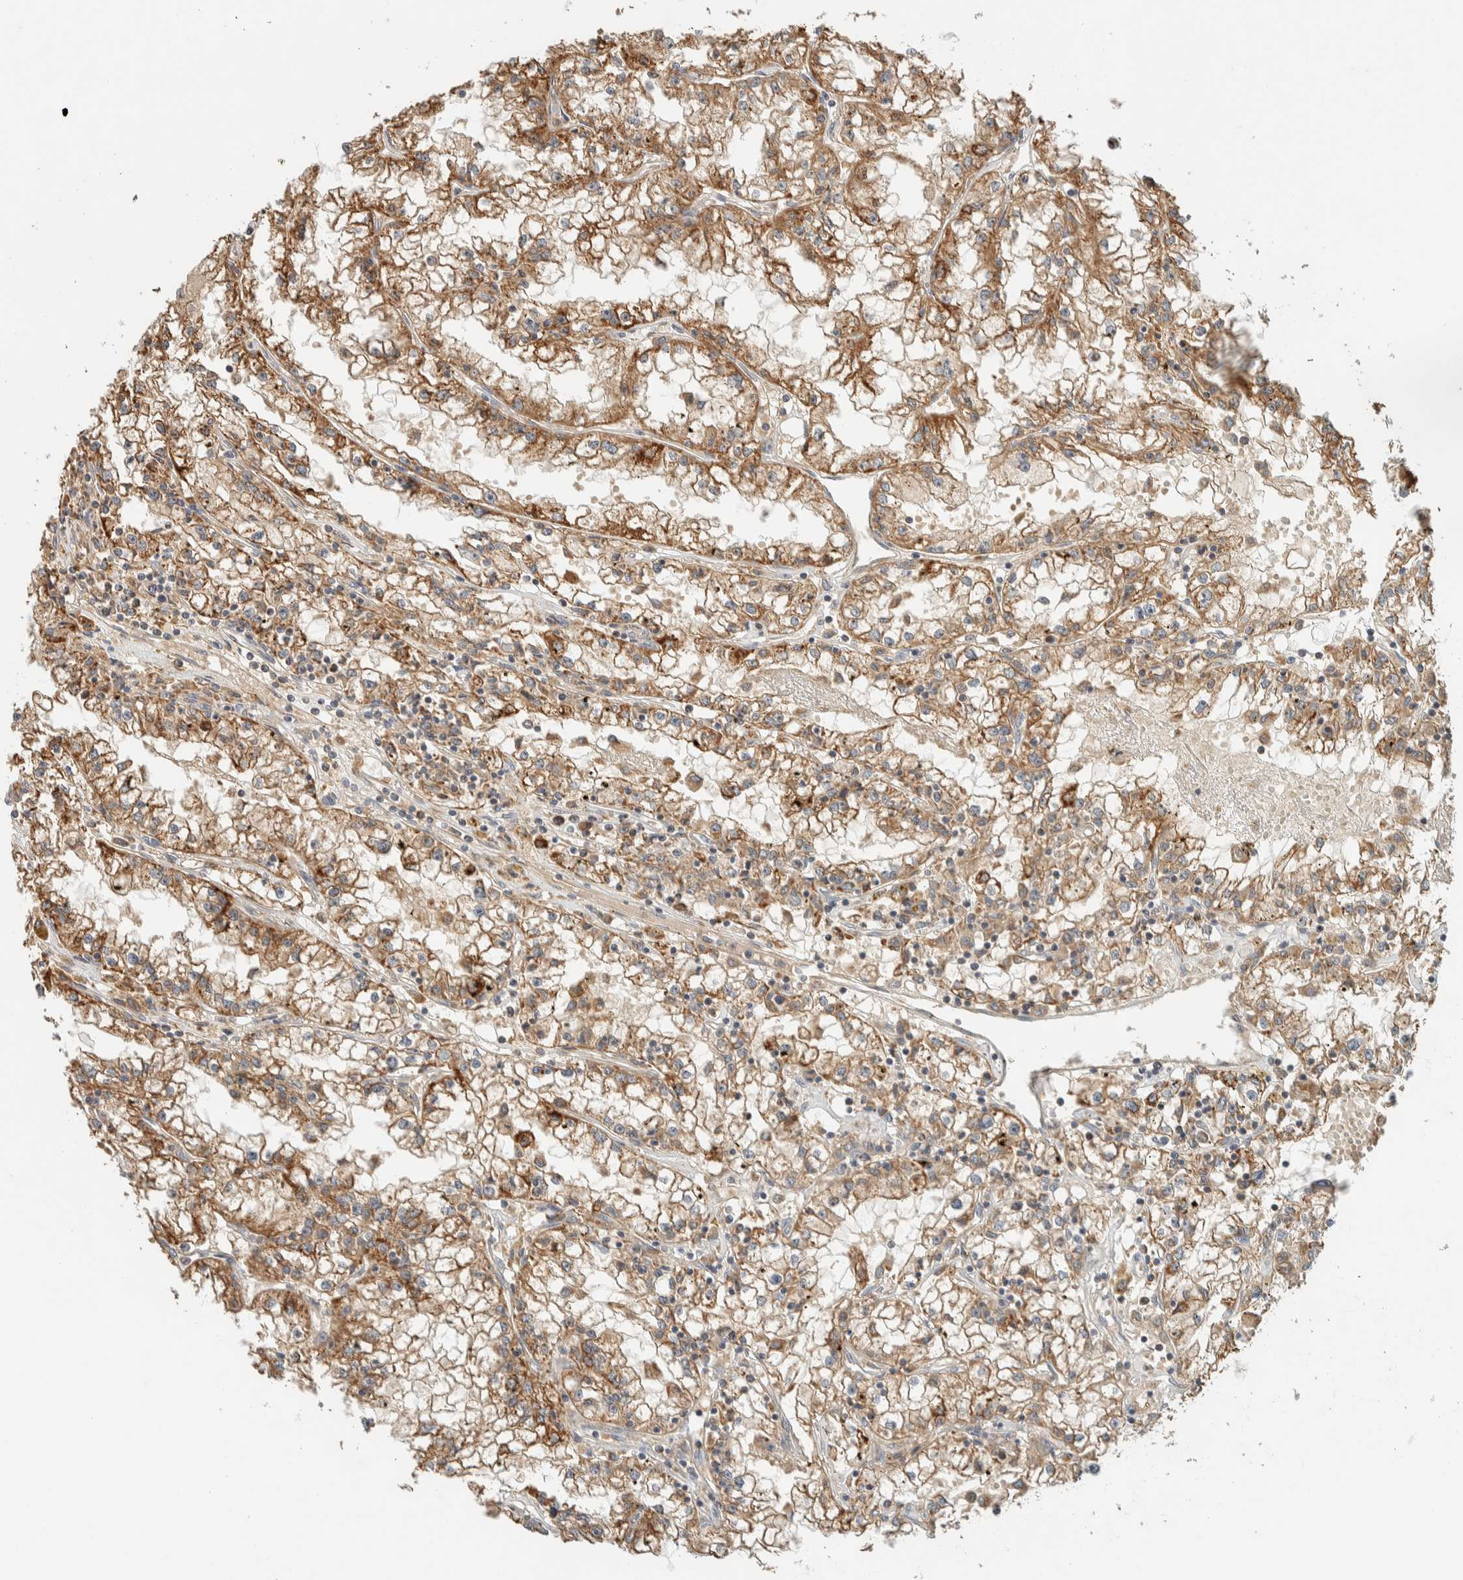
{"staining": {"intensity": "moderate", "quantity": ">75%", "location": "cytoplasmic/membranous"}, "tissue": "renal cancer", "cell_type": "Tumor cells", "image_type": "cancer", "snomed": [{"axis": "morphology", "description": "Adenocarcinoma, NOS"}, {"axis": "topography", "description": "Kidney"}], "caption": "This is an image of IHC staining of renal adenocarcinoma, which shows moderate expression in the cytoplasmic/membranous of tumor cells.", "gene": "RAB11FIP1", "patient": {"sex": "male", "age": 56}}